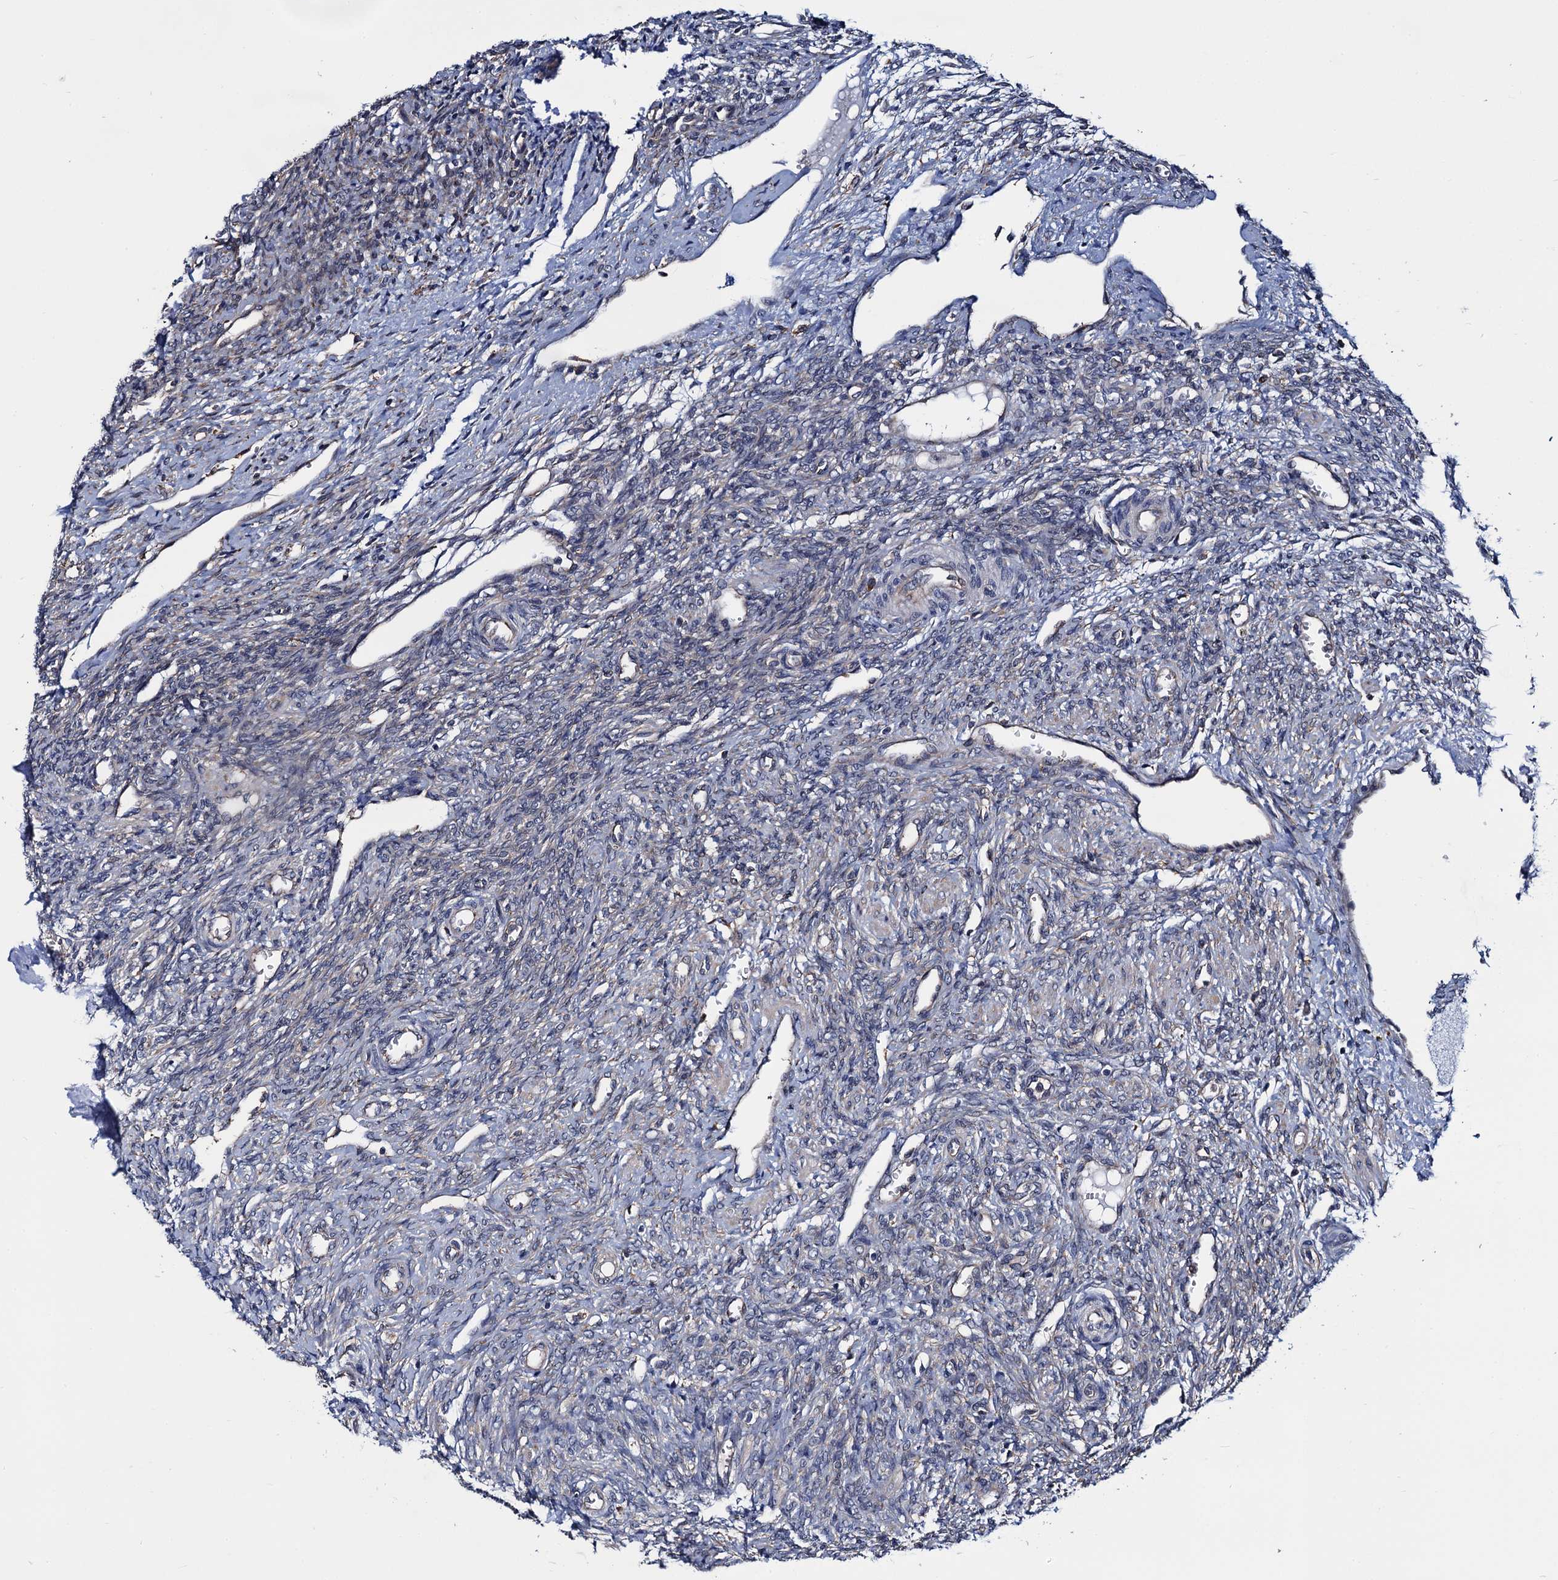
{"staining": {"intensity": "negative", "quantity": "none", "location": "none"}, "tissue": "ovary", "cell_type": "Follicle cells", "image_type": "normal", "snomed": [{"axis": "morphology", "description": "Normal tissue, NOS"}, {"axis": "topography", "description": "Ovary"}], "caption": "IHC histopathology image of unremarkable ovary: human ovary stained with DAB (3,3'-diaminobenzidine) exhibits no significant protein staining in follicle cells.", "gene": "PGLS", "patient": {"sex": "female", "age": 41}}